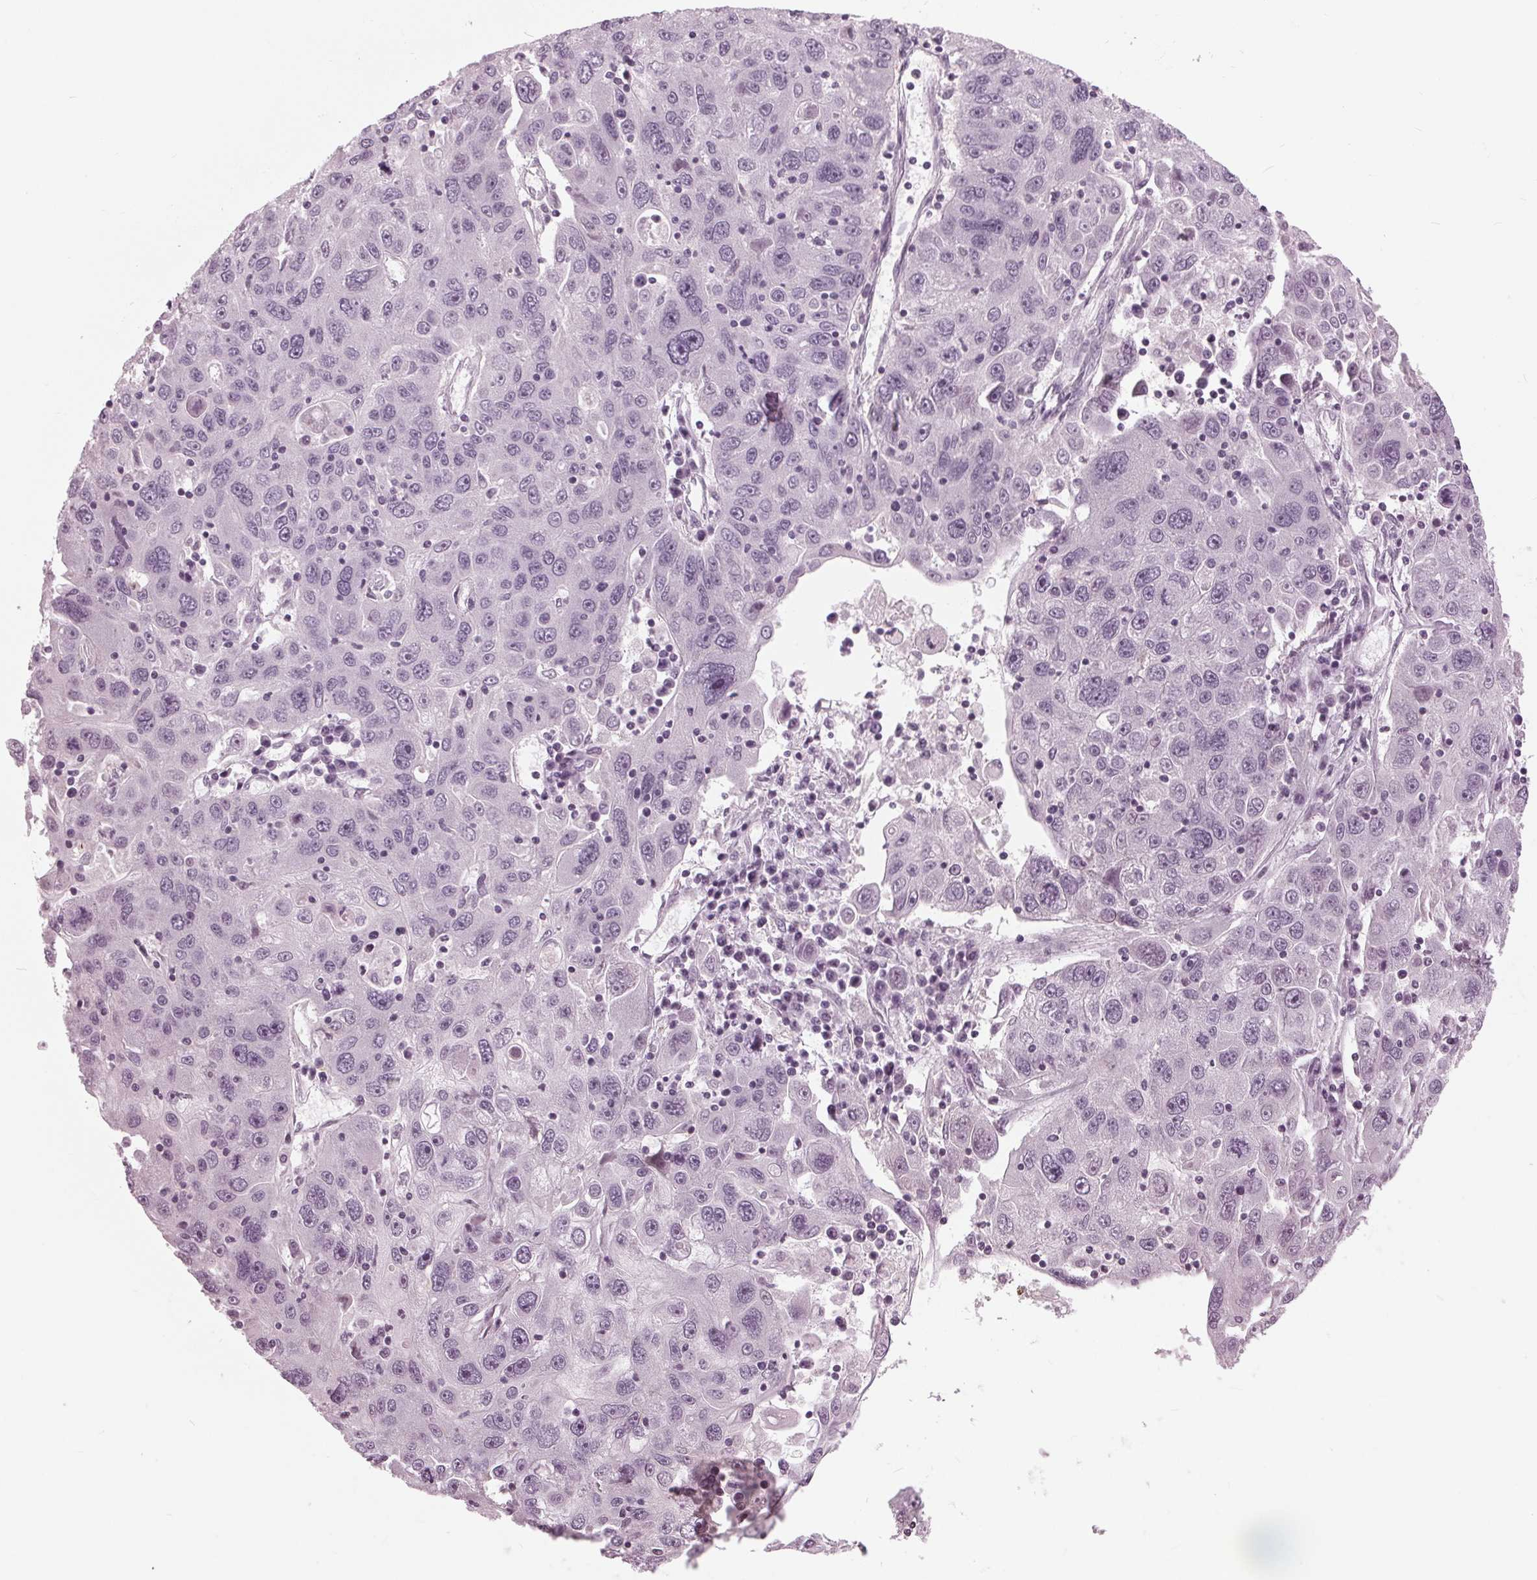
{"staining": {"intensity": "negative", "quantity": "none", "location": "none"}, "tissue": "stomach cancer", "cell_type": "Tumor cells", "image_type": "cancer", "snomed": [{"axis": "morphology", "description": "Adenocarcinoma, NOS"}, {"axis": "topography", "description": "Stomach"}], "caption": "An immunohistochemistry (IHC) image of adenocarcinoma (stomach) is shown. There is no staining in tumor cells of adenocarcinoma (stomach).", "gene": "SLC9A4", "patient": {"sex": "male", "age": 56}}